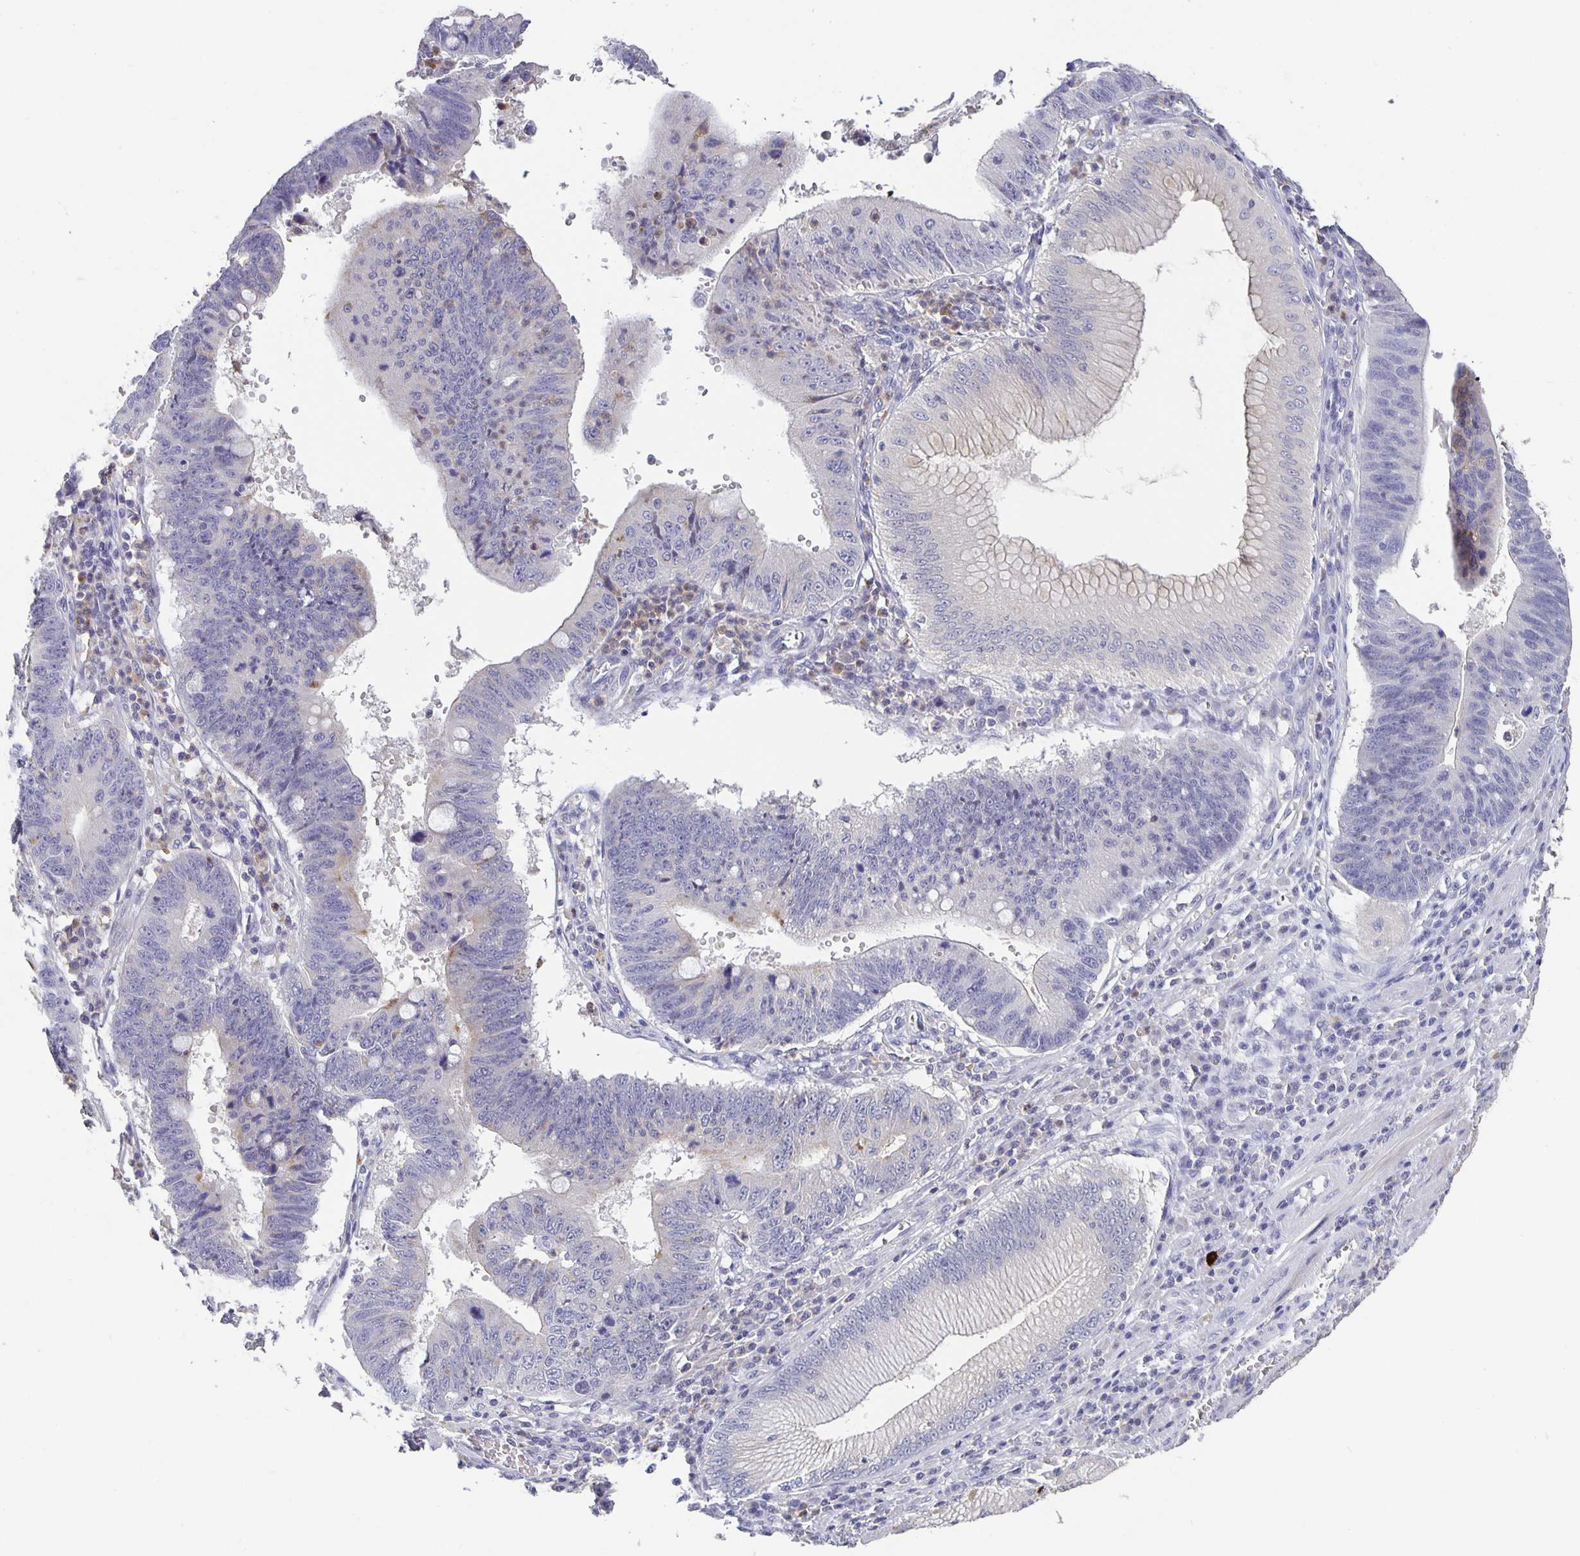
{"staining": {"intensity": "negative", "quantity": "none", "location": "none"}, "tissue": "stomach cancer", "cell_type": "Tumor cells", "image_type": "cancer", "snomed": [{"axis": "morphology", "description": "Adenocarcinoma, NOS"}, {"axis": "topography", "description": "Stomach"}], "caption": "DAB (3,3'-diaminobenzidine) immunohistochemical staining of stomach cancer demonstrates no significant staining in tumor cells. Nuclei are stained in blue.", "gene": "GDF15", "patient": {"sex": "male", "age": 59}}